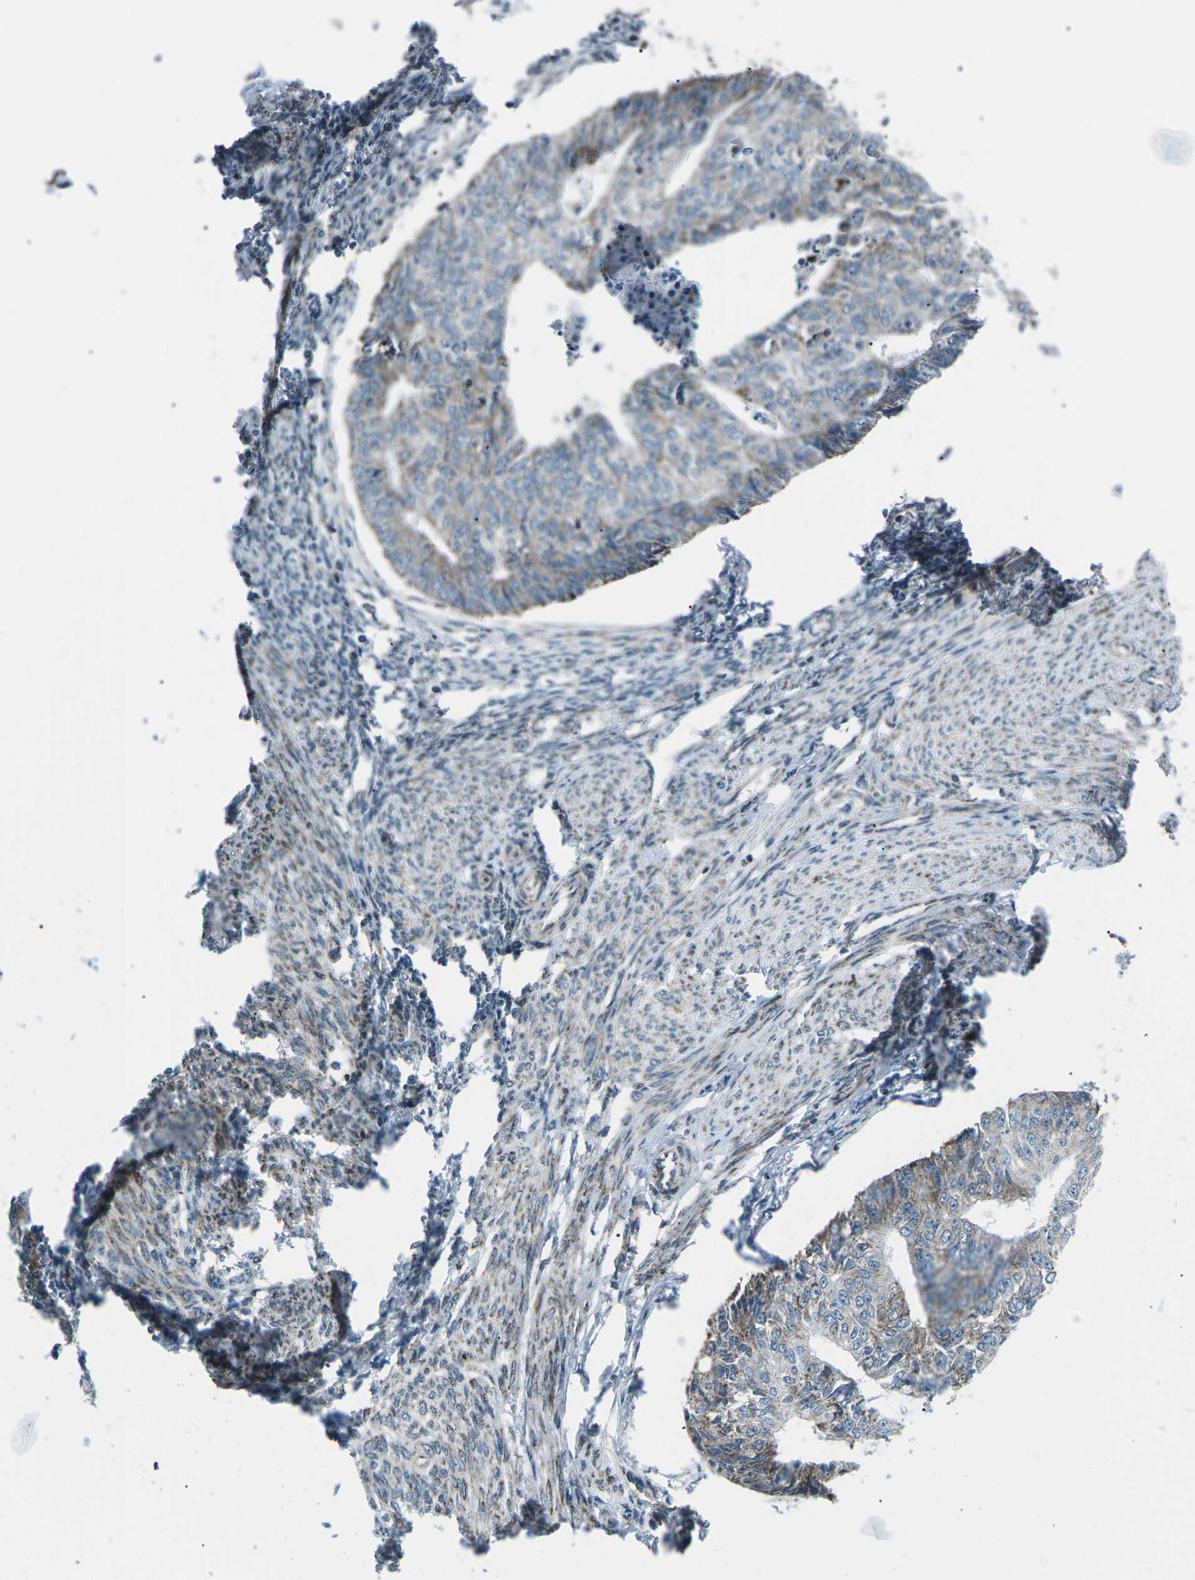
{"staining": {"intensity": "moderate", "quantity": "<25%", "location": "cytoplasmic/membranous"}, "tissue": "endometrial cancer", "cell_type": "Tumor cells", "image_type": "cancer", "snomed": [{"axis": "morphology", "description": "Adenocarcinoma, NOS"}, {"axis": "topography", "description": "Endometrium"}], "caption": "Protein expression analysis of human endometrial cancer (adenocarcinoma) reveals moderate cytoplasmic/membranous staining in approximately <25% of tumor cells. The protein of interest is shown in brown color, while the nuclei are stained blue.", "gene": "RFESD", "patient": {"sex": "female", "age": 32}}